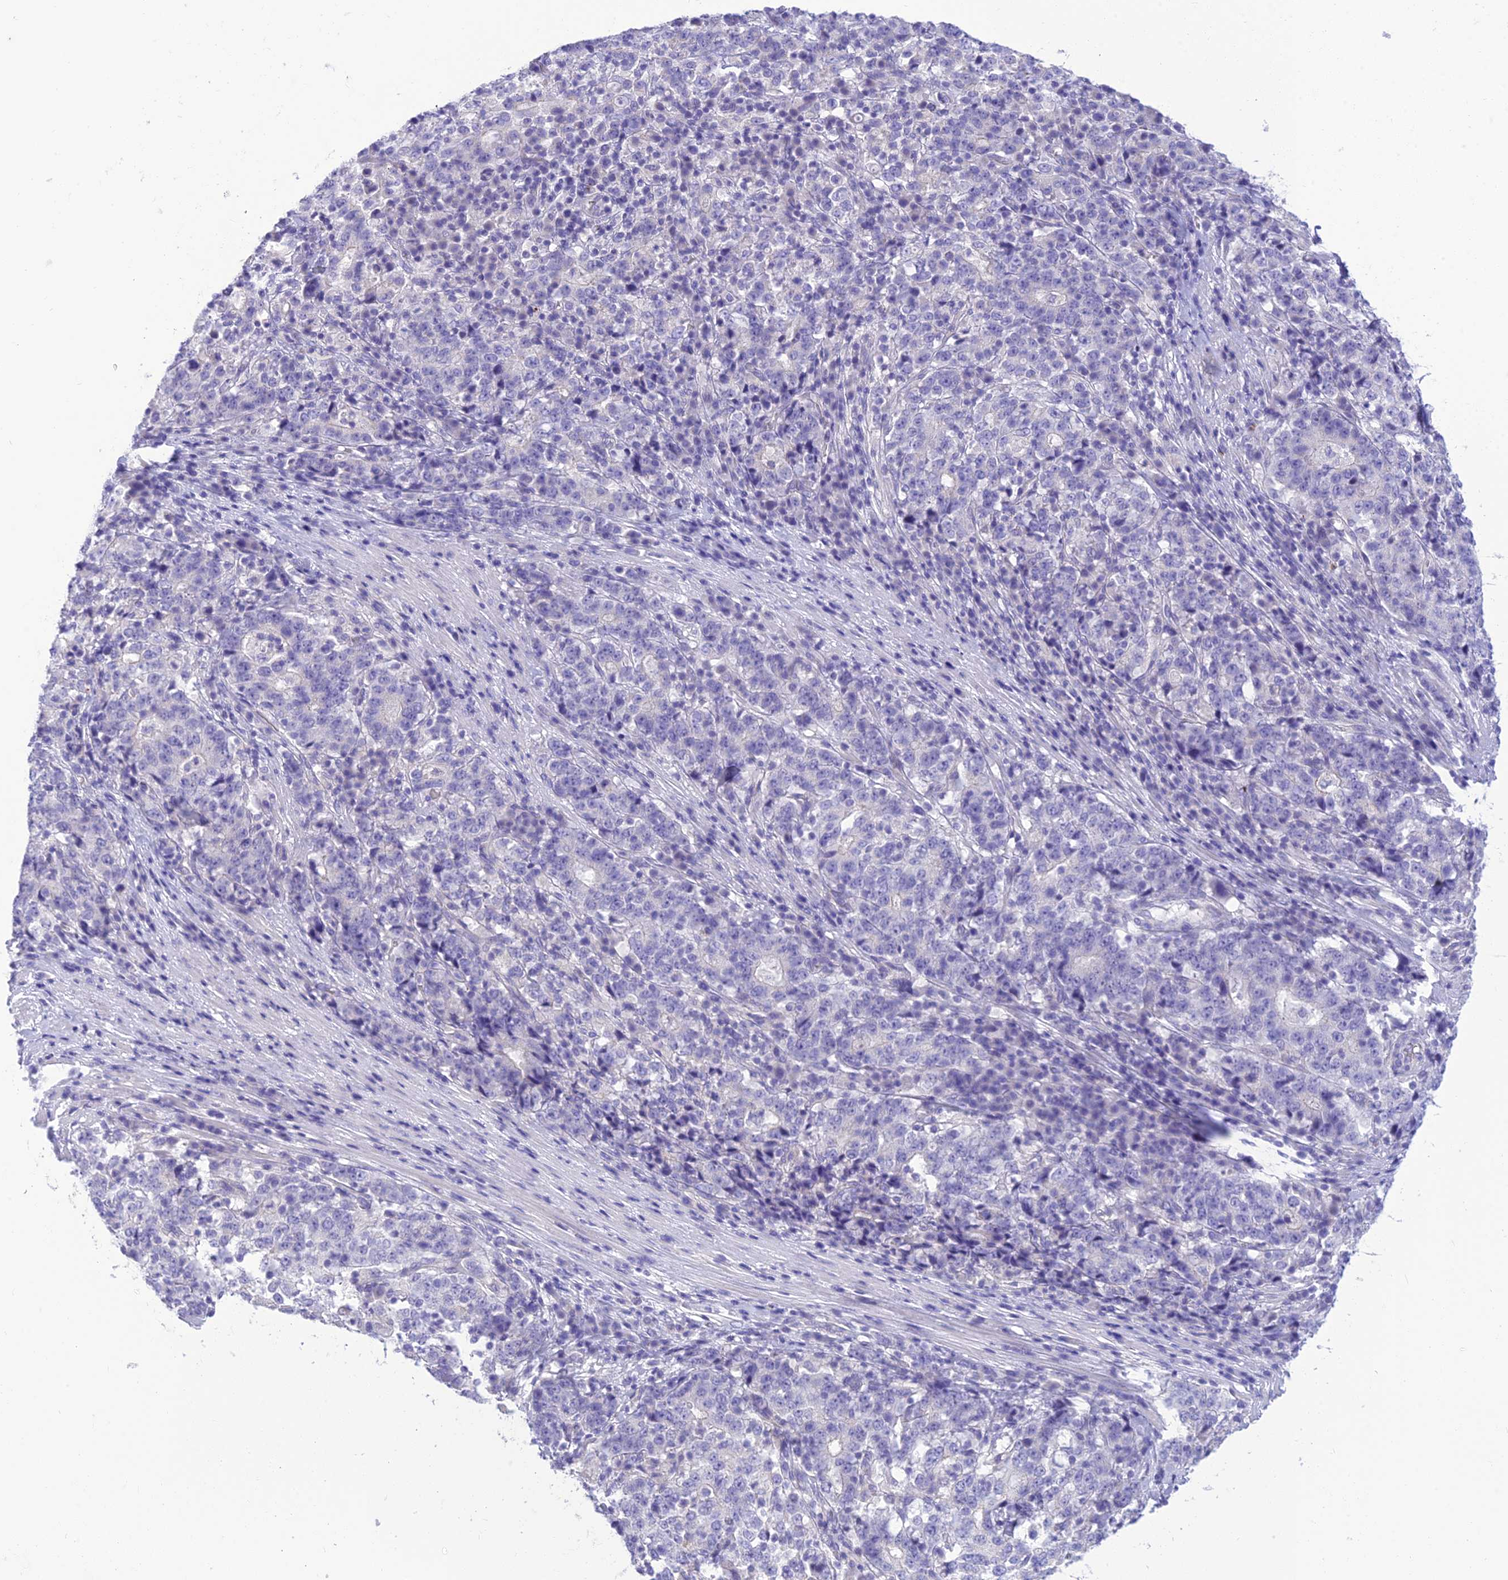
{"staining": {"intensity": "negative", "quantity": "none", "location": "none"}, "tissue": "stomach cancer", "cell_type": "Tumor cells", "image_type": "cancer", "snomed": [{"axis": "morphology", "description": "Adenocarcinoma, NOS"}, {"axis": "topography", "description": "Stomach"}], "caption": "Immunohistochemical staining of adenocarcinoma (stomach) displays no significant expression in tumor cells. Brightfield microscopy of immunohistochemistry (IHC) stained with DAB (brown) and hematoxylin (blue), captured at high magnification.", "gene": "DHDH", "patient": {"sex": "male", "age": 59}}